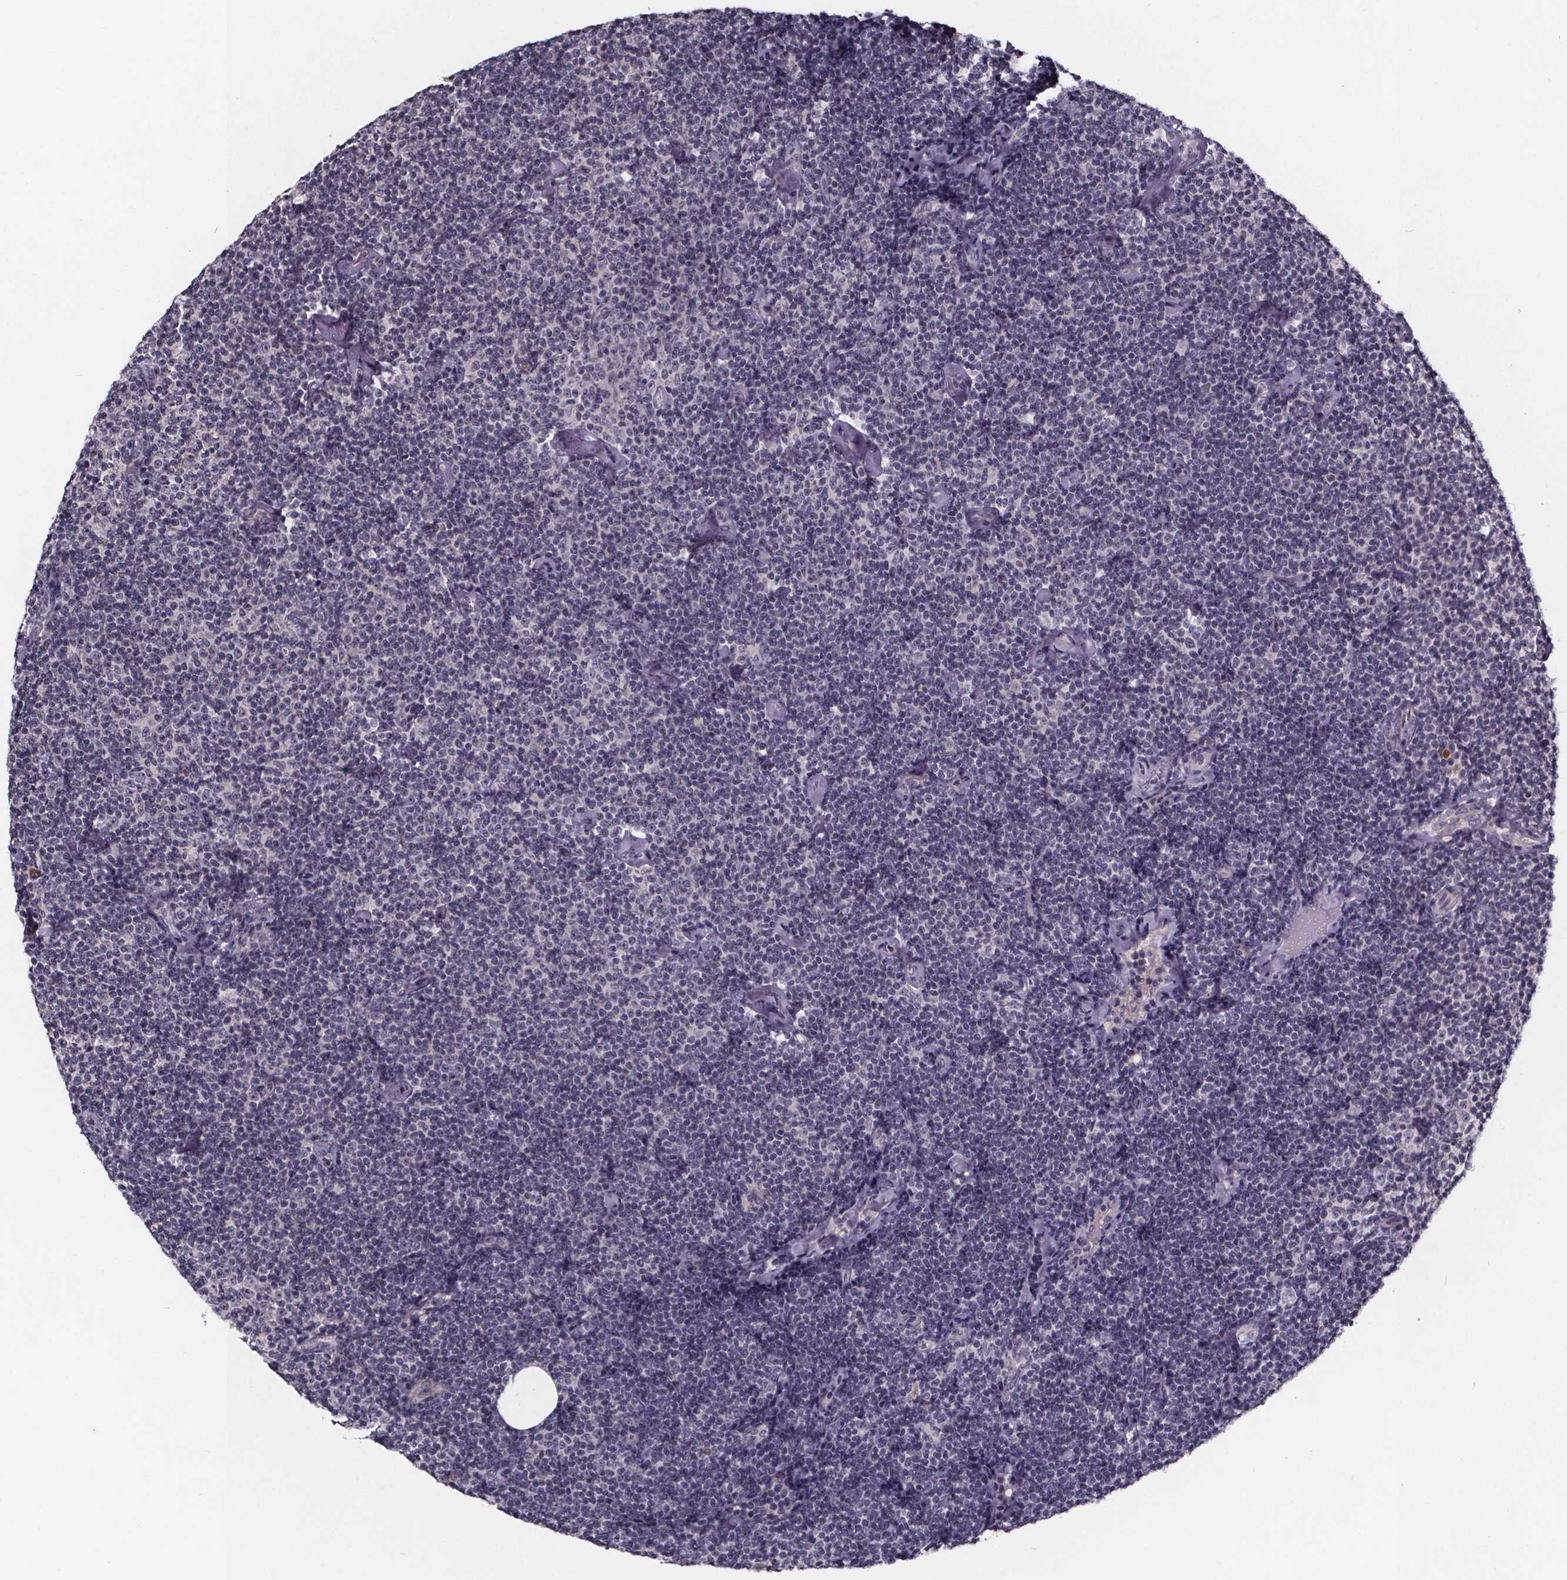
{"staining": {"intensity": "negative", "quantity": "none", "location": "none"}, "tissue": "lymphoma", "cell_type": "Tumor cells", "image_type": "cancer", "snomed": [{"axis": "morphology", "description": "Malignant lymphoma, non-Hodgkin's type, Low grade"}, {"axis": "topography", "description": "Lymph node"}], "caption": "An immunohistochemistry (IHC) photomicrograph of lymphoma is shown. There is no staining in tumor cells of lymphoma.", "gene": "NPHP4", "patient": {"sex": "male", "age": 81}}